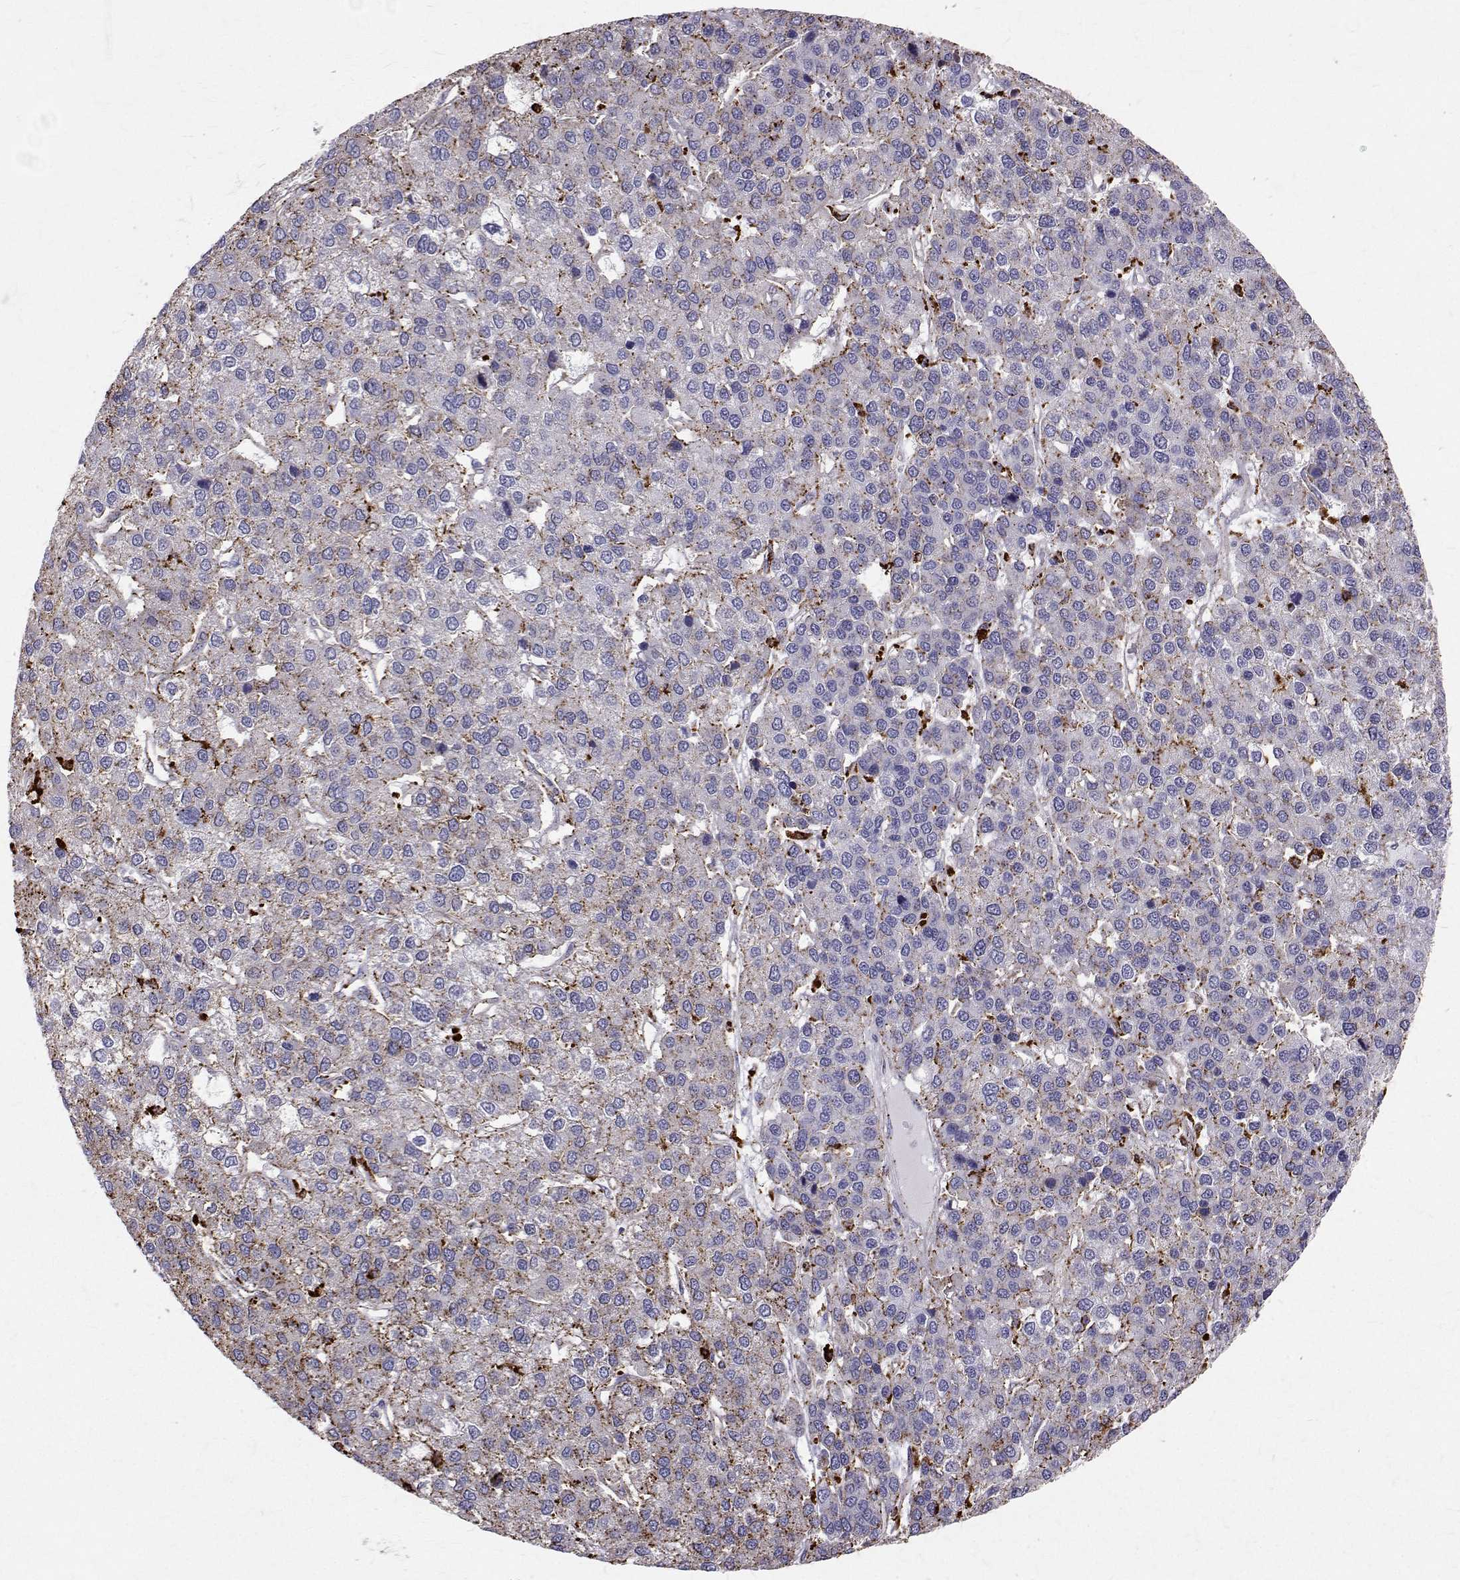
{"staining": {"intensity": "moderate", "quantity": "25%-75%", "location": "cytoplasmic/membranous"}, "tissue": "liver cancer", "cell_type": "Tumor cells", "image_type": "cancer", "snomed": [{"axis": "morphology", "description": "Carcinoma, Hepatocellular, NOS"}, {"axis": "topography", "description": "Liver"}], "caption": "Human hepatocellular carcinoma (liver) stained with a brown dye shows moderate cytoplasmic/membranous positive expression in about 25%-75% of tumor cells.", "gene": "TPP1", "patient": {"sex": "female", "age": 41}}